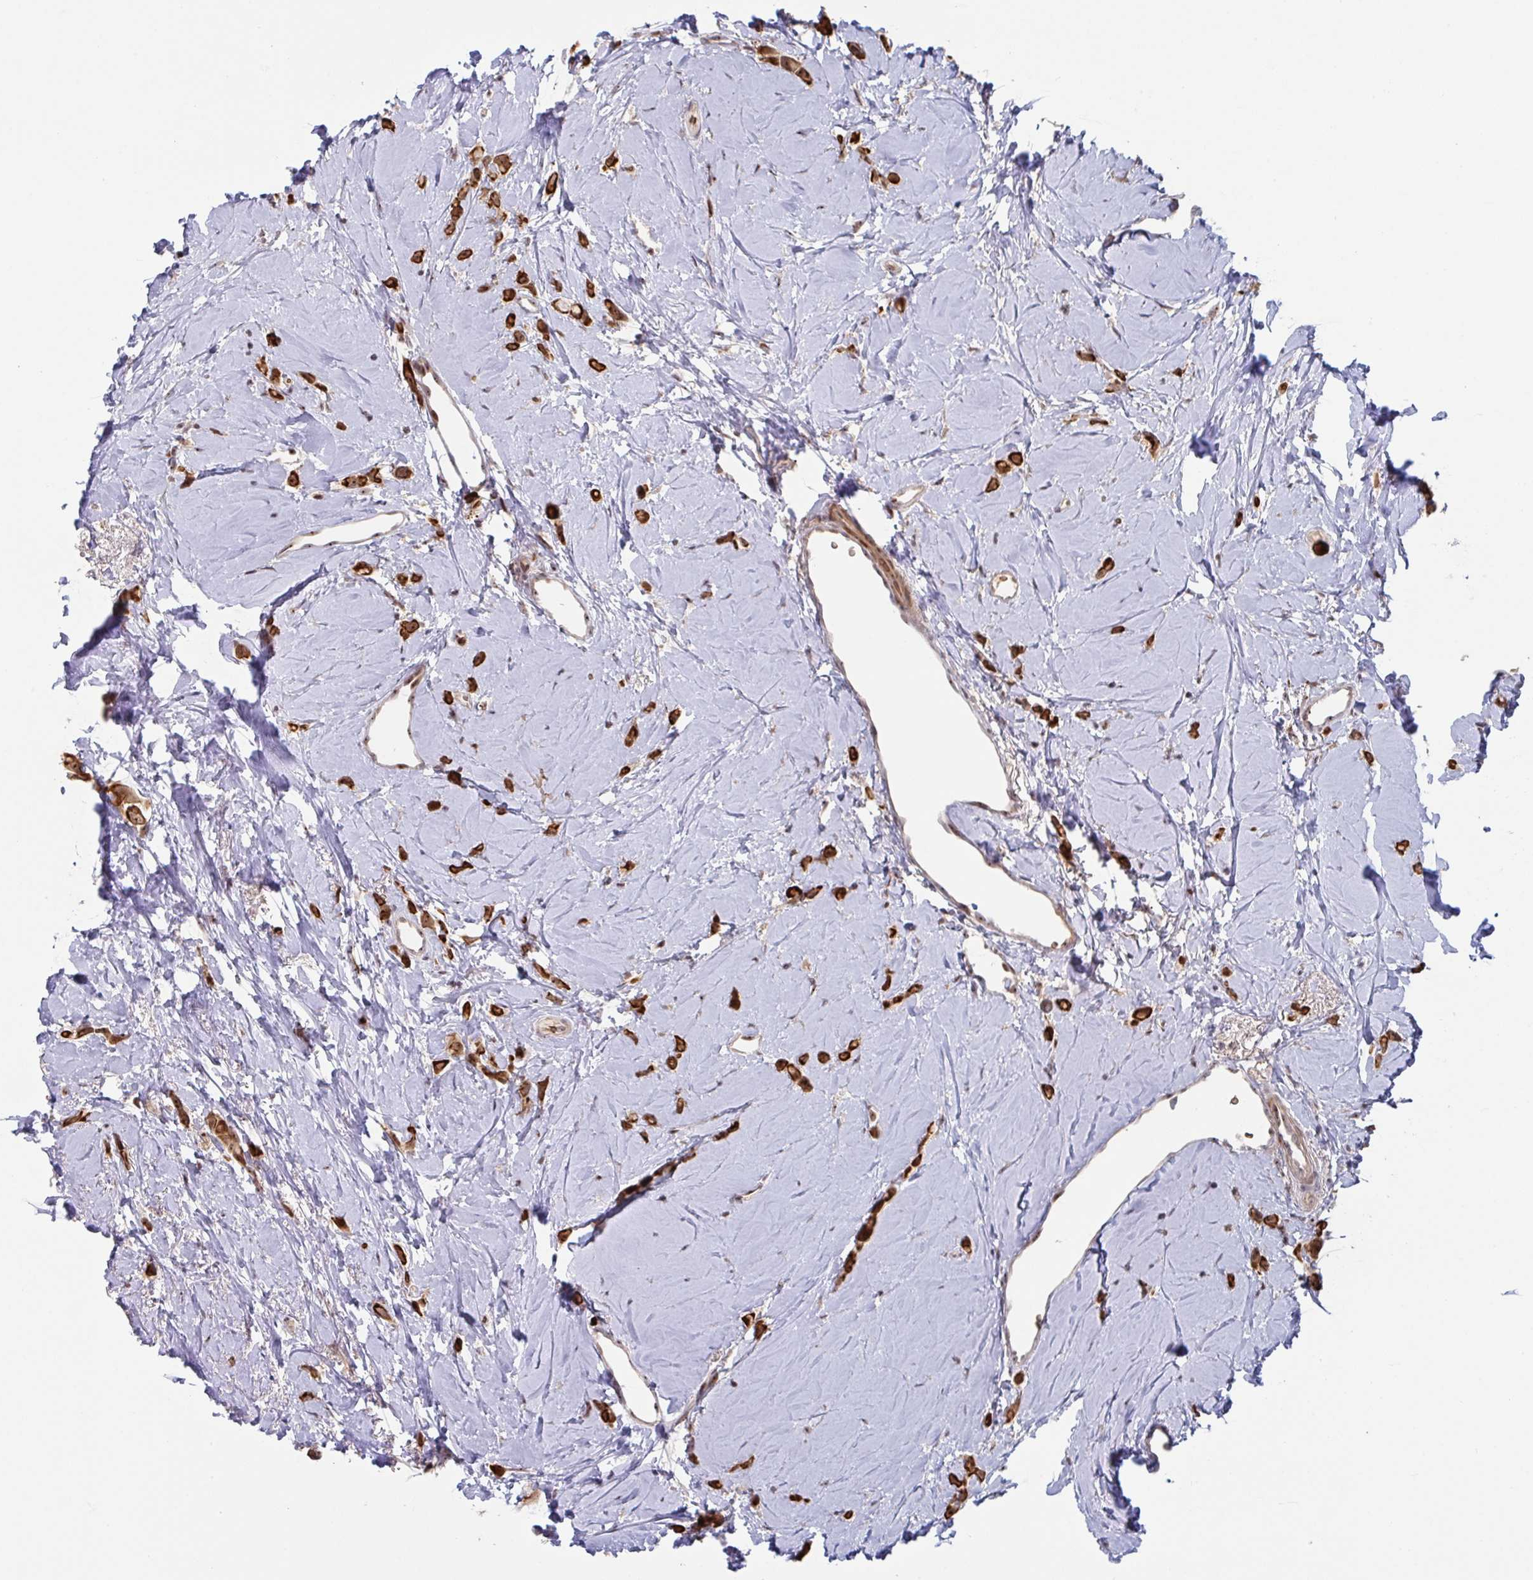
{"staining": {"intensity": "strong", "quantity": ">75%", "location": "cytoplasmic/membranous"}, "tissue": "breast cancer", "cell_type": "Tumor cells", "image_type": "cancer", "snomed": [{"axis": "morphology", "description": "Lobular carcinoma"}, {"axis": "topography", "description": "Breast"}], "caption": "Breast cancer (lobular carcinoma) was stained to show a protein in brown. There is high levels of strong cytoplasmic/membranous staining in approximately >75% of tumor cells.", "gene": "NLRP13", "patient": {"sex": "female", "age": 66}}